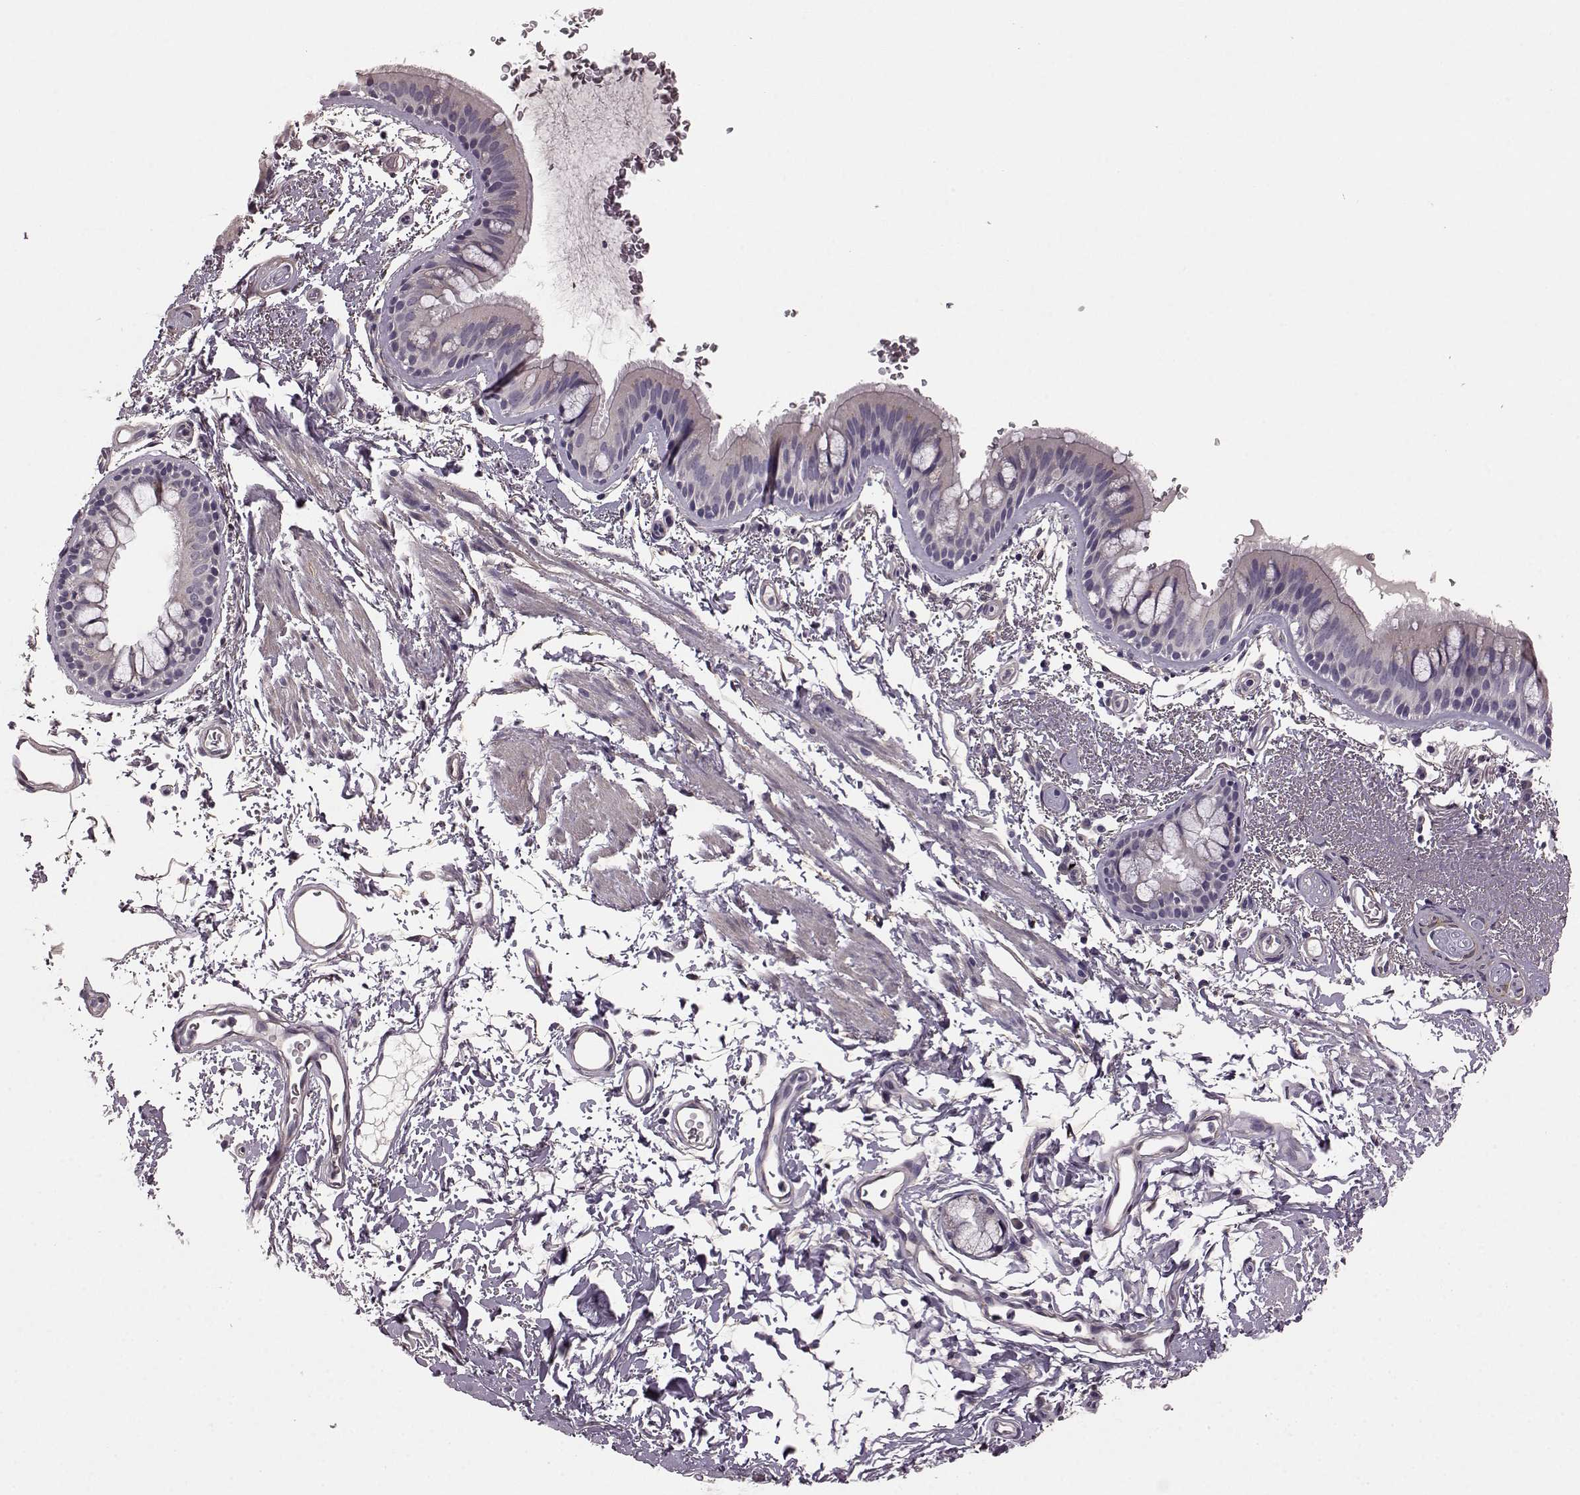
{"staining": {"intensity": "negative", "quantity": "none", "location": "none"}, "tissue": "bronchus", "cell_type": "Respiratory epithelial cells", "image_type": "normal", "snomed": [{"axis": "morphology", "description": "Normal tissue, NOS"}, {"axis": "topography", "description": "Lymph node"}, {"axis": "topography", "description": "Bronchus"}], "caption": "Bronchus stained for a protein using IHC reveals no positivity respiratory epithelial cells.", "gene": "GRK1", "patient": {"sex": "female", "age": 70}}